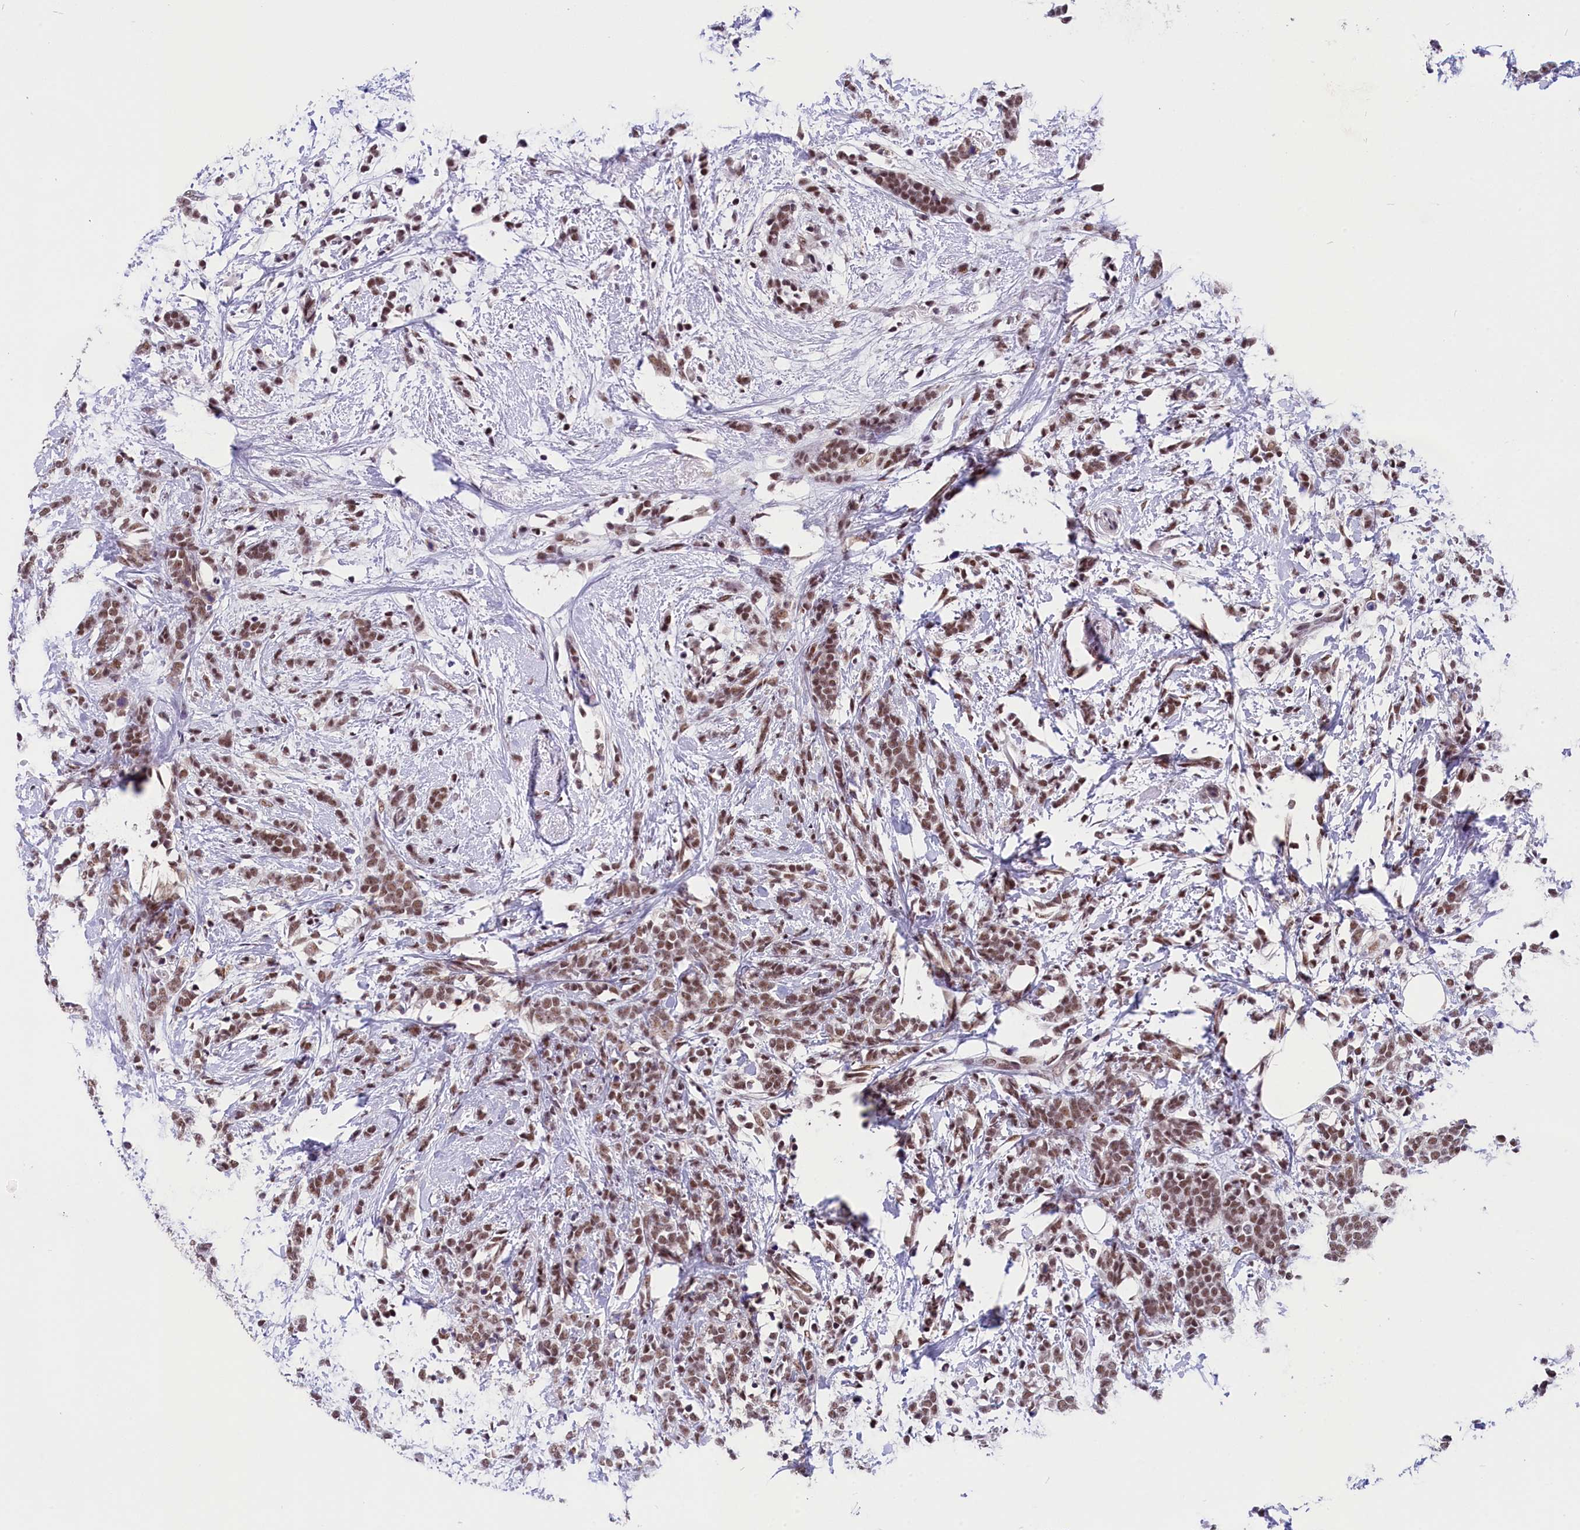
{"staining": {"intensity": "moderate", "quantity": ">75%", "location": "nuclear"}, "tissue": "breast cancer", "cell_type": "Tumor cells", "image_type": "cancer", "snomed": [{"axis": "morphology", "description": "Lobular carcinoma"}, {"axis": "topography", "description": "Breast"}], "caption": "IHC (DAB) staining of human lobular carcinoma (breast) exhibits moderate nuclear protein positivity in about >75% of tumor cells.", "gene": "ZC3H4", "patient": {"sex": "female", "age": 58}}